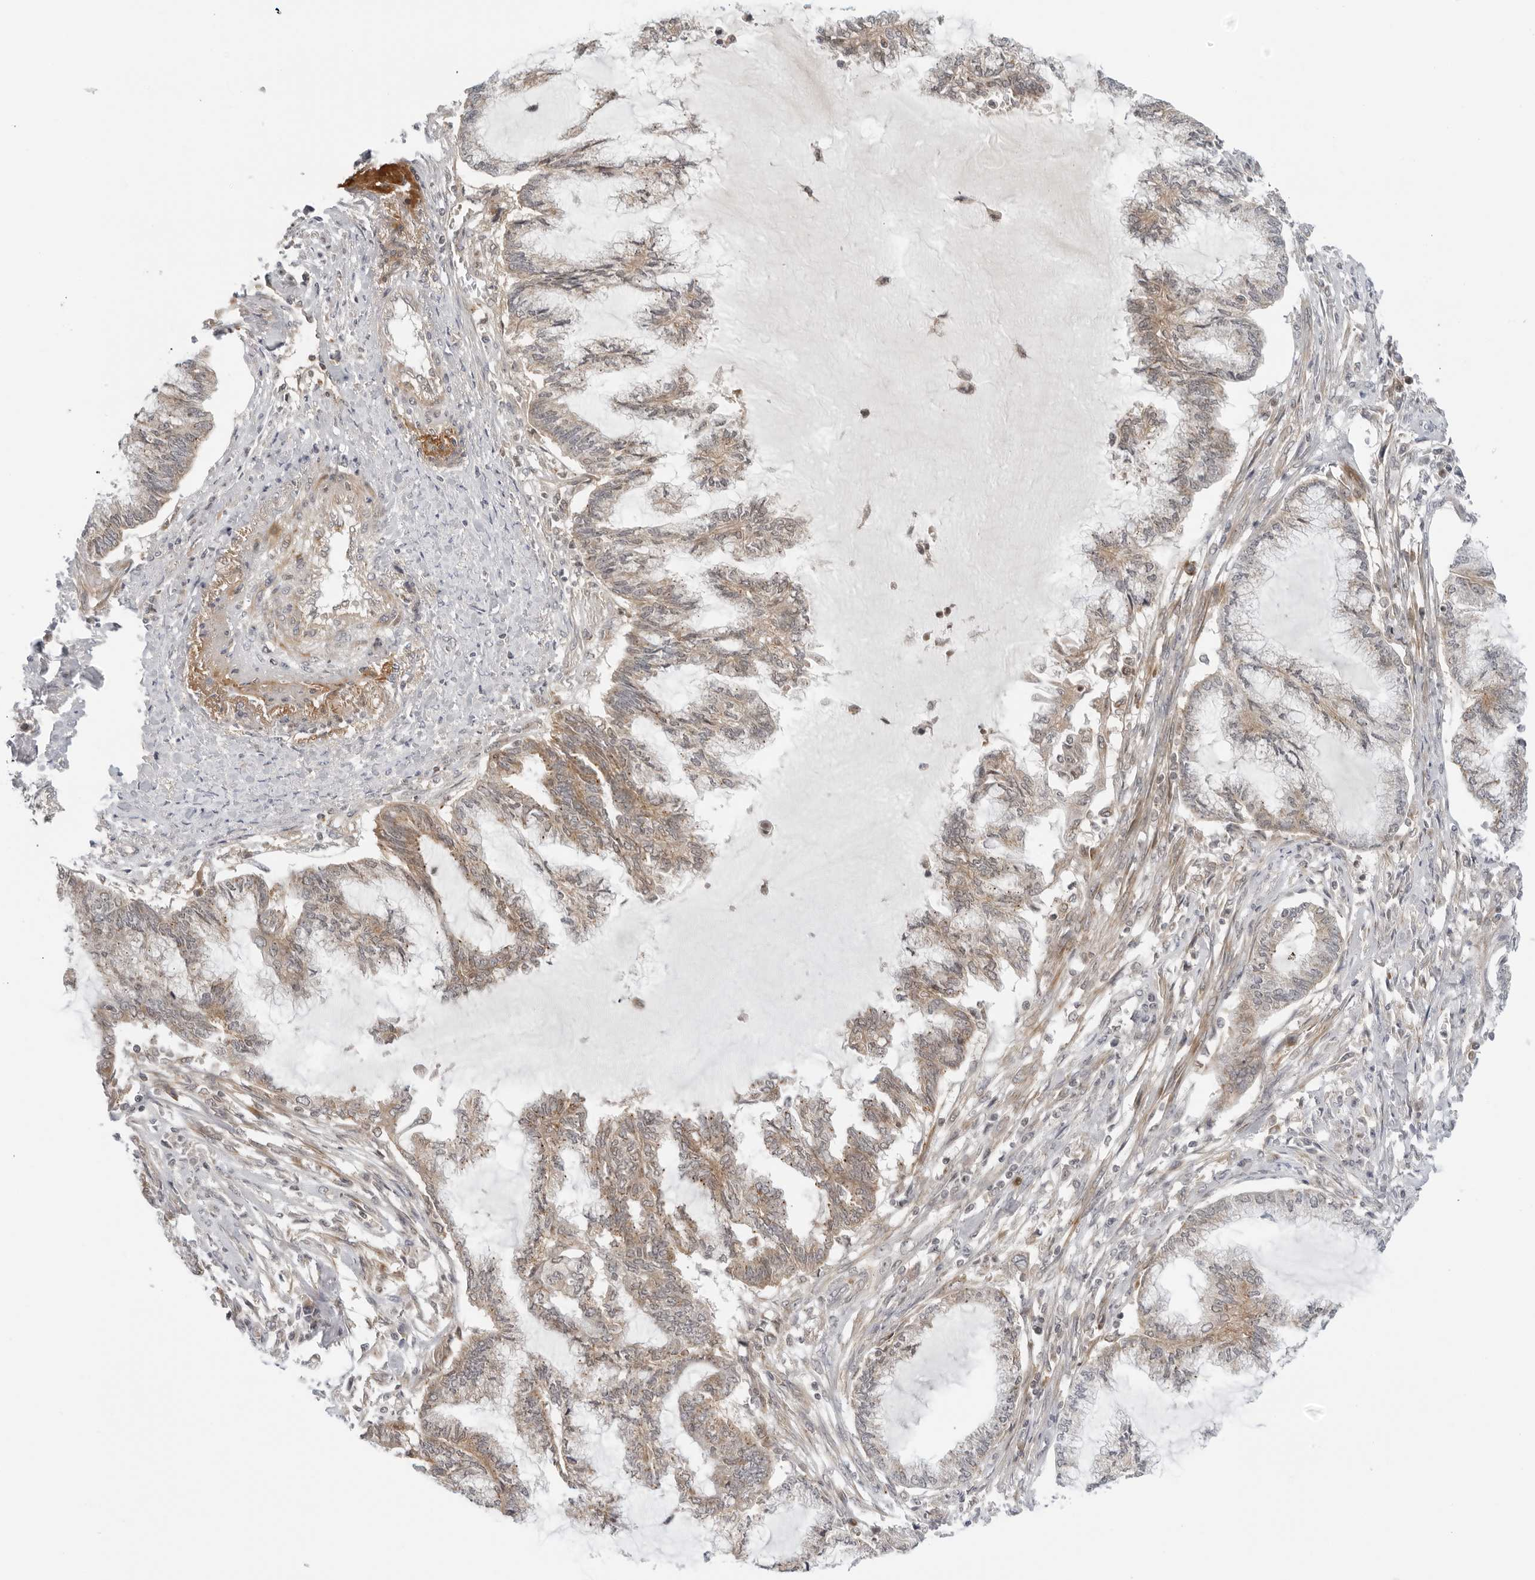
{"staining": {"intensity": "weak", "quantity": "25%-75%", "location": "cytoplasmic/membranous"}, "tissue": "endometrial cancer", "cell_type": "Tumor cells", "image_type": "cancer", "snomed": [{"axis": "morphology", "description": "Adenocarcinoma, NOS"}, {"axis": "topography", "description": "Endometrium"}], "caption": "Immunohistochemistry (IHC) histopathology image of adenocarcinoma (endometrial) stained for a protein (brown), which displays low levels of weak cytoplasmic/membranous expression in approximately 25%-75% of tumor cells.", "gene": "SUGCT", "patient": {"sex": "female", "age": 86}}